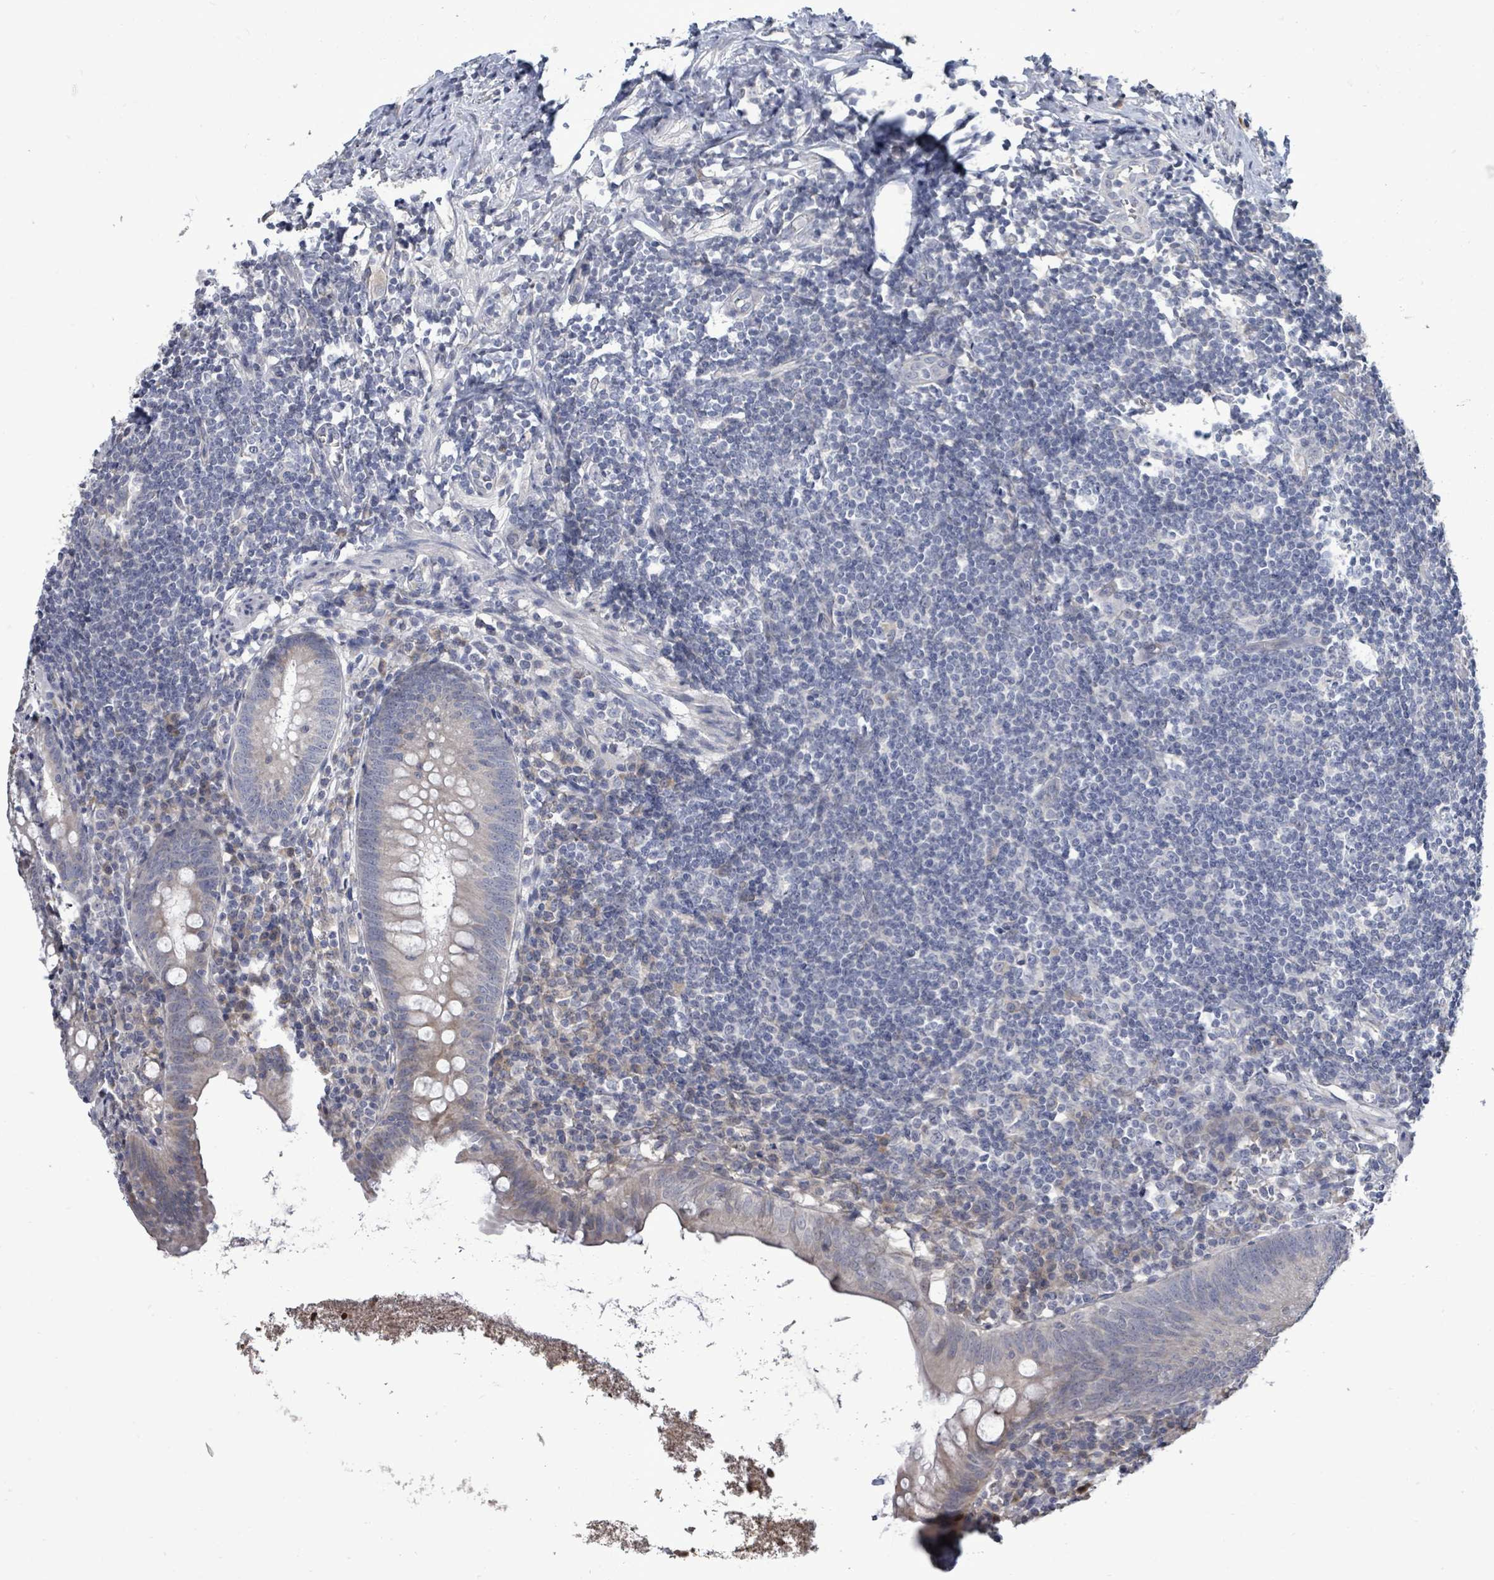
{"staining": {"intensity": "weak", "quantity": "<25%", "location": "cytoplasmic/membranous"}, "tissue": "appendix", "cell_type": "Glandular cells", "image_type": "normal", "snomed": [{"axis": "morphology", "description": "Normal tissue, NOS"}, {"axis": "topography", "description": "Appendix"}], "caption": "IHC micrograph of benign appendix: appendix stained with DAB (3,3'-diaminobenzidine) exhibits no significant protein staining in glandular cells. (Brightfield microscopy of DAB (3,3'-diaminobenzidine) immunohistochemistry at high magnification).", "gene": "POMGNT2", "patient": {"sex": "female", "age": 51}}